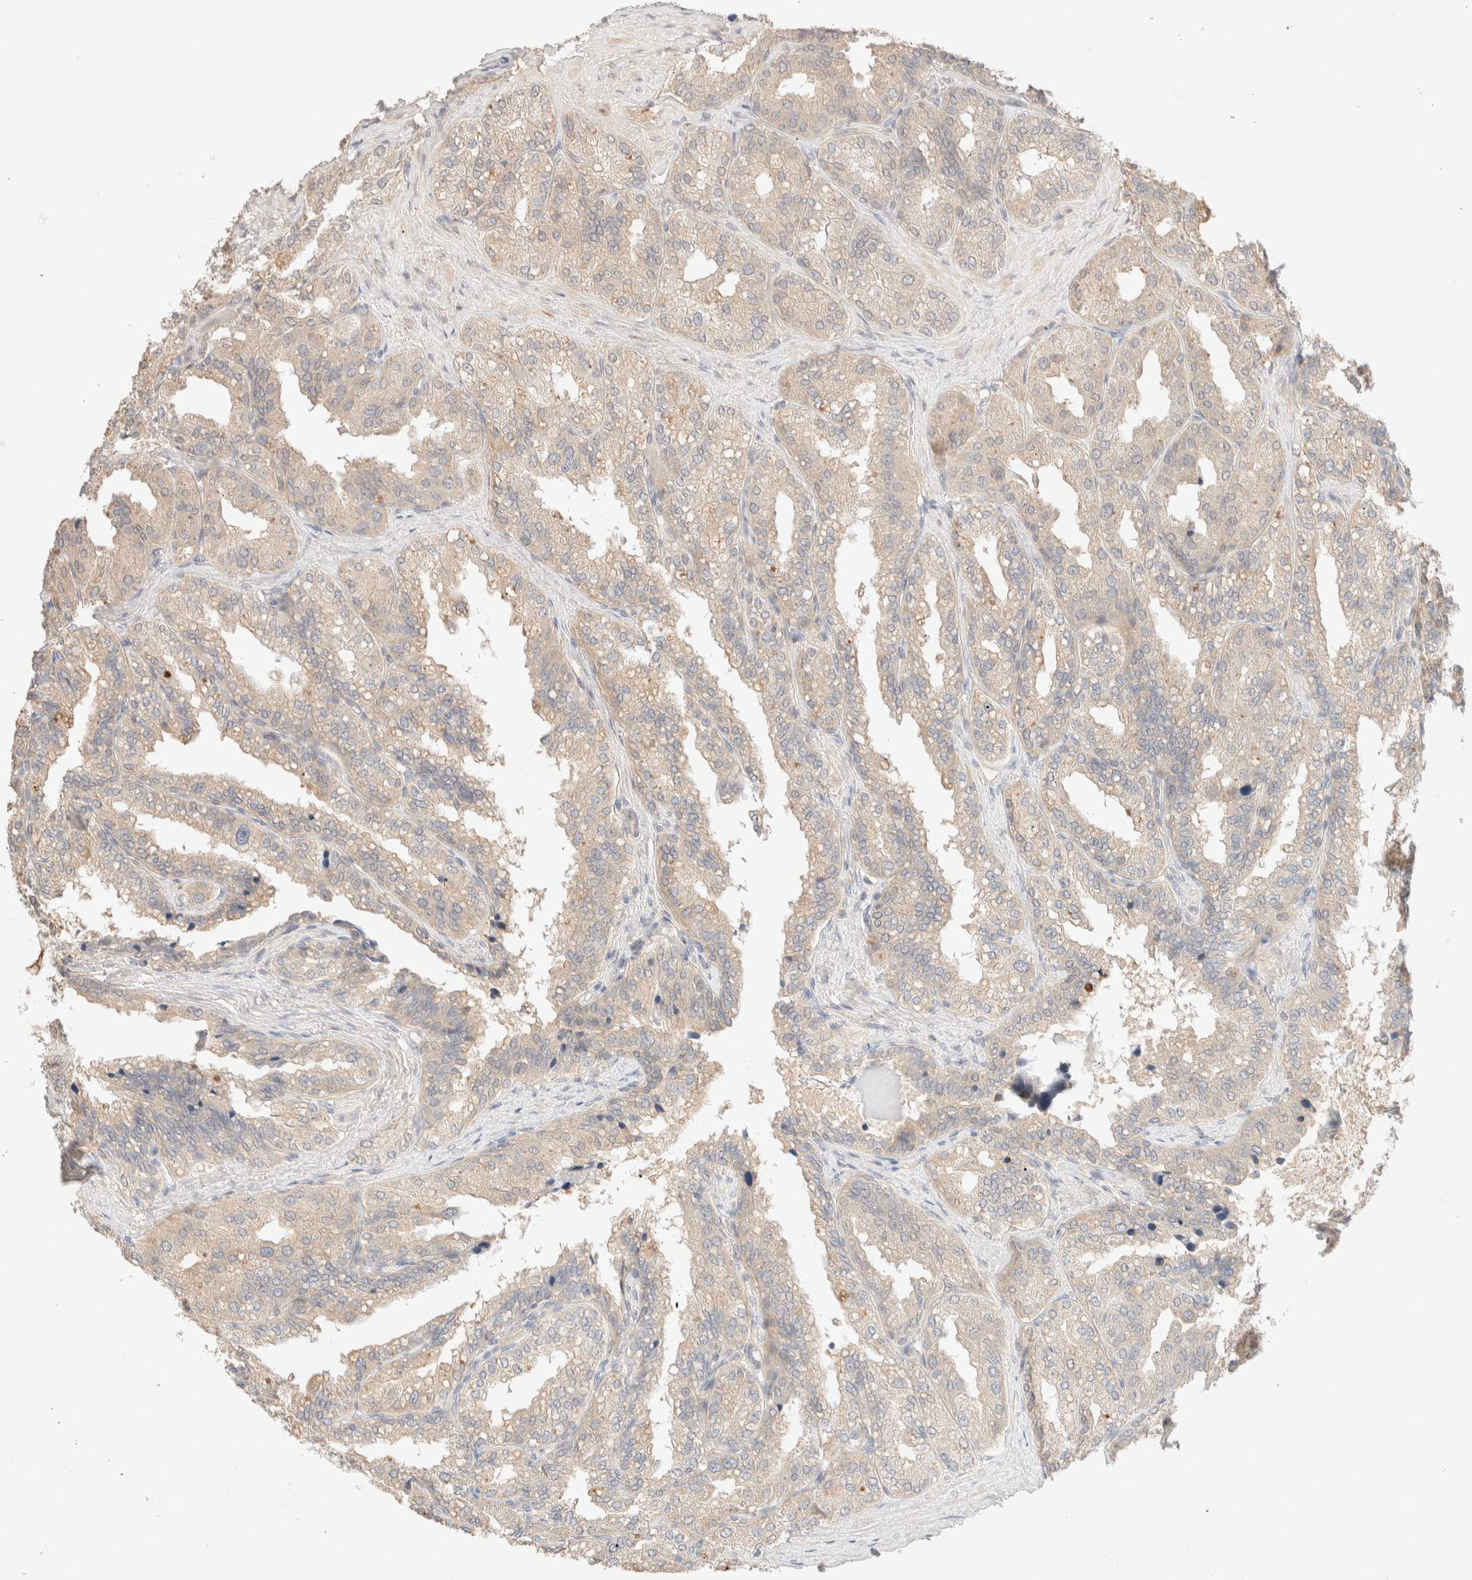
{"staining": {"intensity": "weak", "quantity": "<25%", "location": "cytoplasmic/membranous"}, "tissue": "seminal vesicle", "cell_type": "Glandular cells", "image_type": "normal", "snomed": [{"axis": "morphology", "description": "Normal tissue, NOS"}, {"axis": "topography", "description": "Prostate"}, {"axis": "topography", "description": "Seminal veicle"}], "caption": "Glandular cells are negative for brown protein staining in normal seminal vesicle.", "gene": "SARM1", "patient": {"sex": "male", "age": 51}}